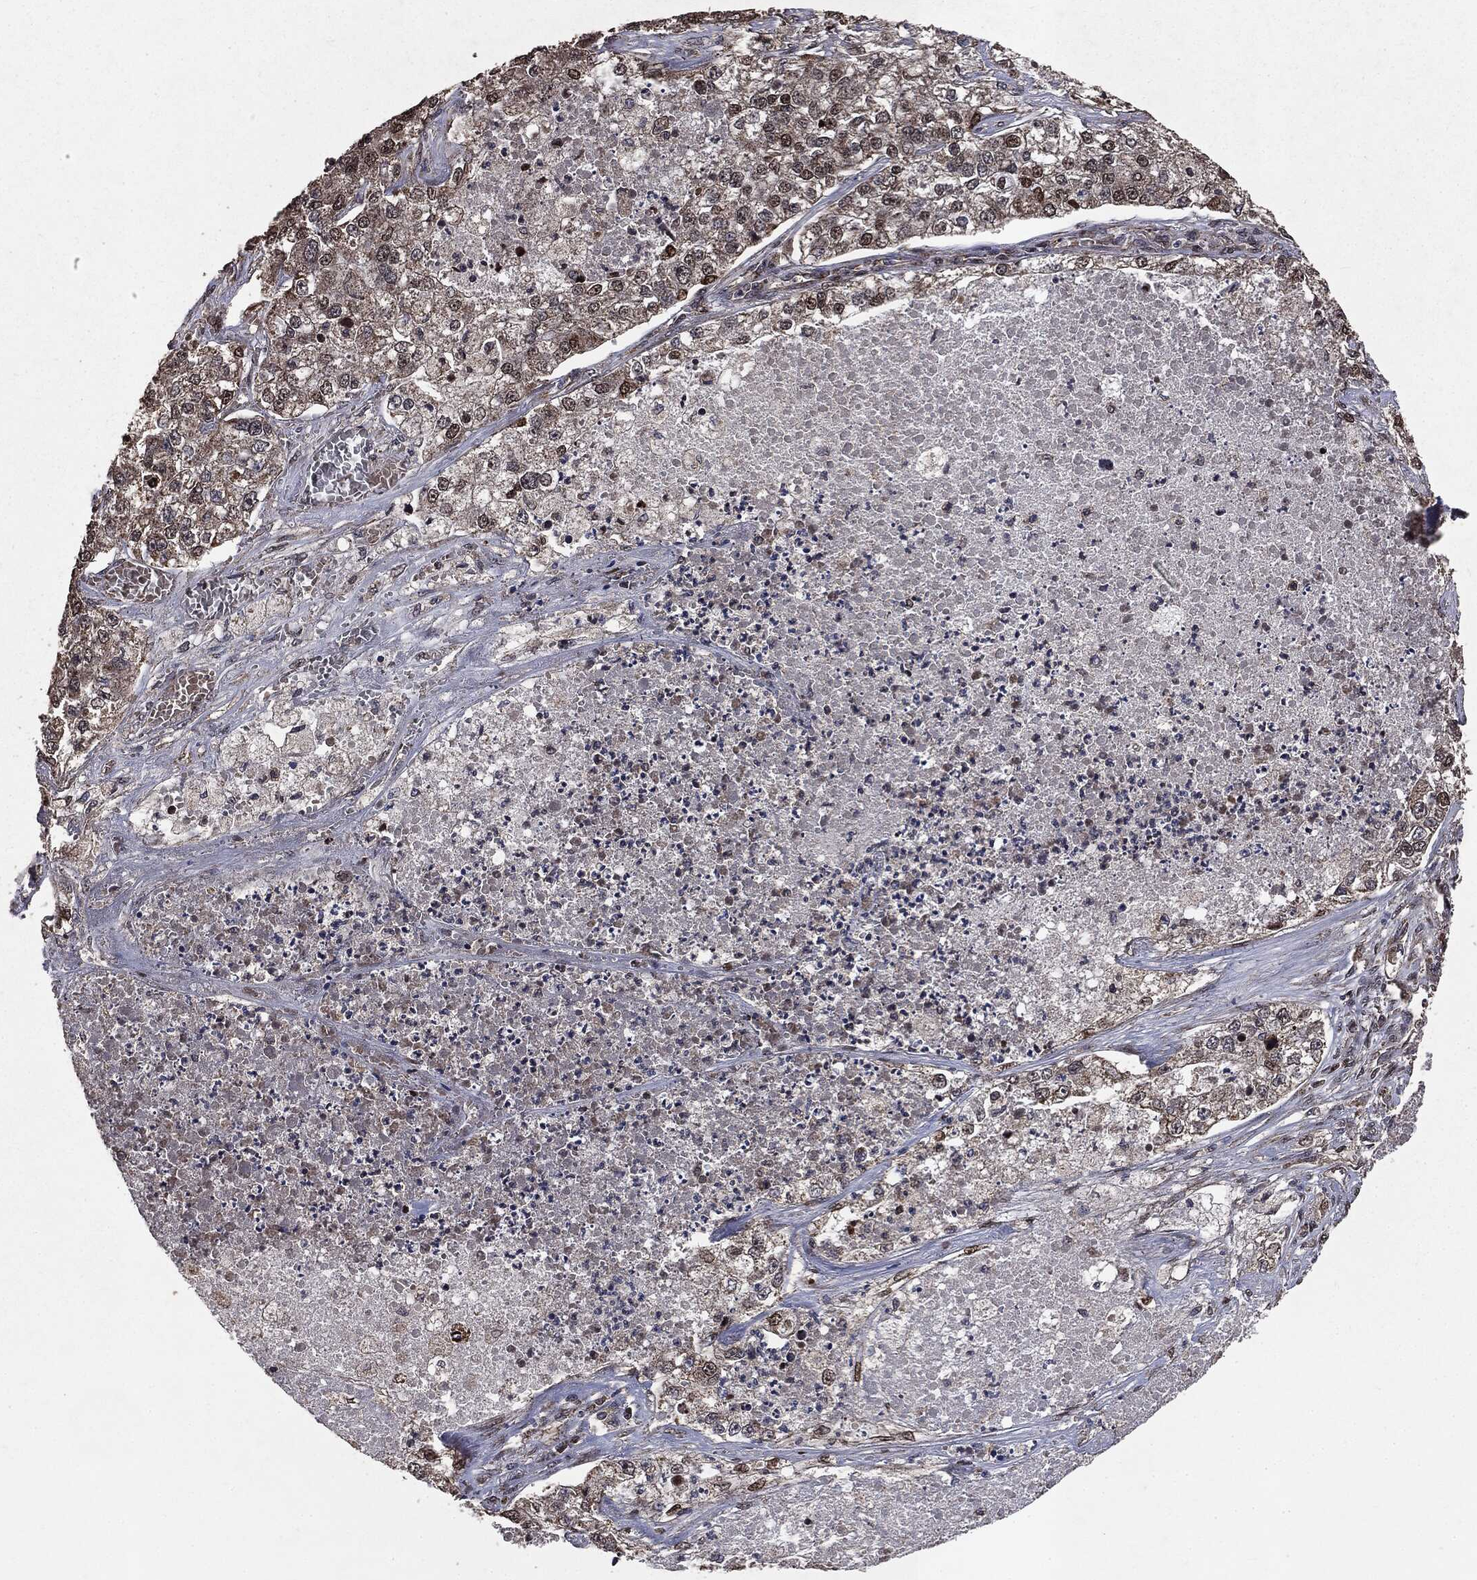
{"staining": {"intensity": "moderate", "quantity": "<25%", "location": "nuclear"}, "tissue": "lung cancer", "cell_type": "Tumor cells", "image_type": "cancer", "snomed": [{"axis": "morphology", "description": "Adenocarcinoma, NOS"}, {"axis": "topography", "description": "Lung"}], "caption": "An immunohistochemistry (IHC) micrograph of neoplastic tissue is shown. Protein staining in brown shows moderate nuclear positivity in lung cancer (adenocarcinoma) within tumor cells.", "gene": "PPP6R2", "patient": {"sex": "male", "age": 49}}